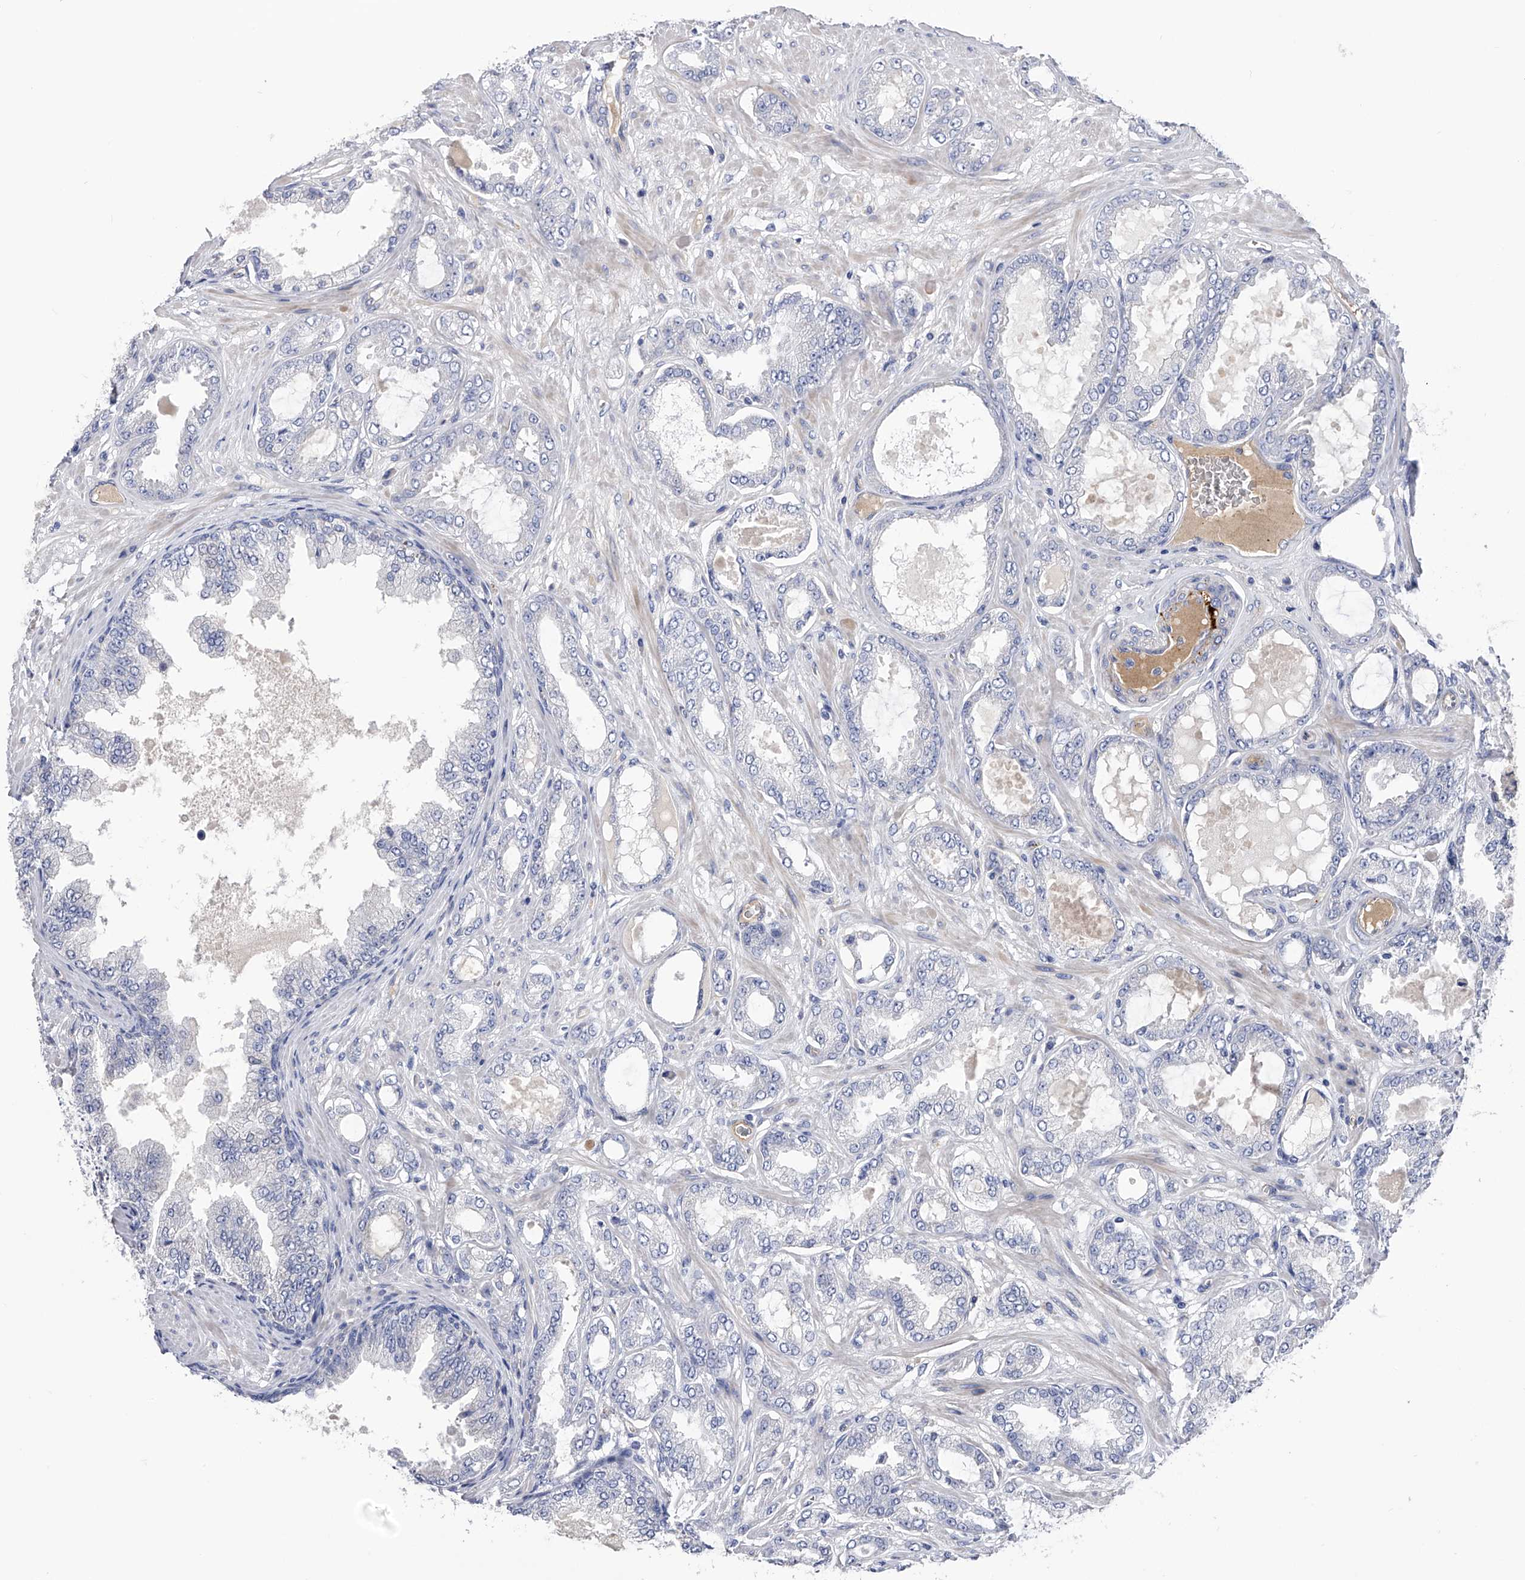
{"staining": {"intensity": "negative", "quantity": "none", "location": "none"}, "tissue": "prostate cancer", "cell_type": "Tumor cells", "image_type": "cancer", "snomed": [{"axis": "morphology", "description": "Adenocarcinoma, Low grade"}, {"axis": "topography", "description": "Prostate"}], "caption": "Prostate cancer (low-grade adenocarcinoma) was stained to show a protein in brown. There is no significant staining in tumor cells.", "gene": "RWDD2A", "patient": {"sex": "male", "age": 63}}